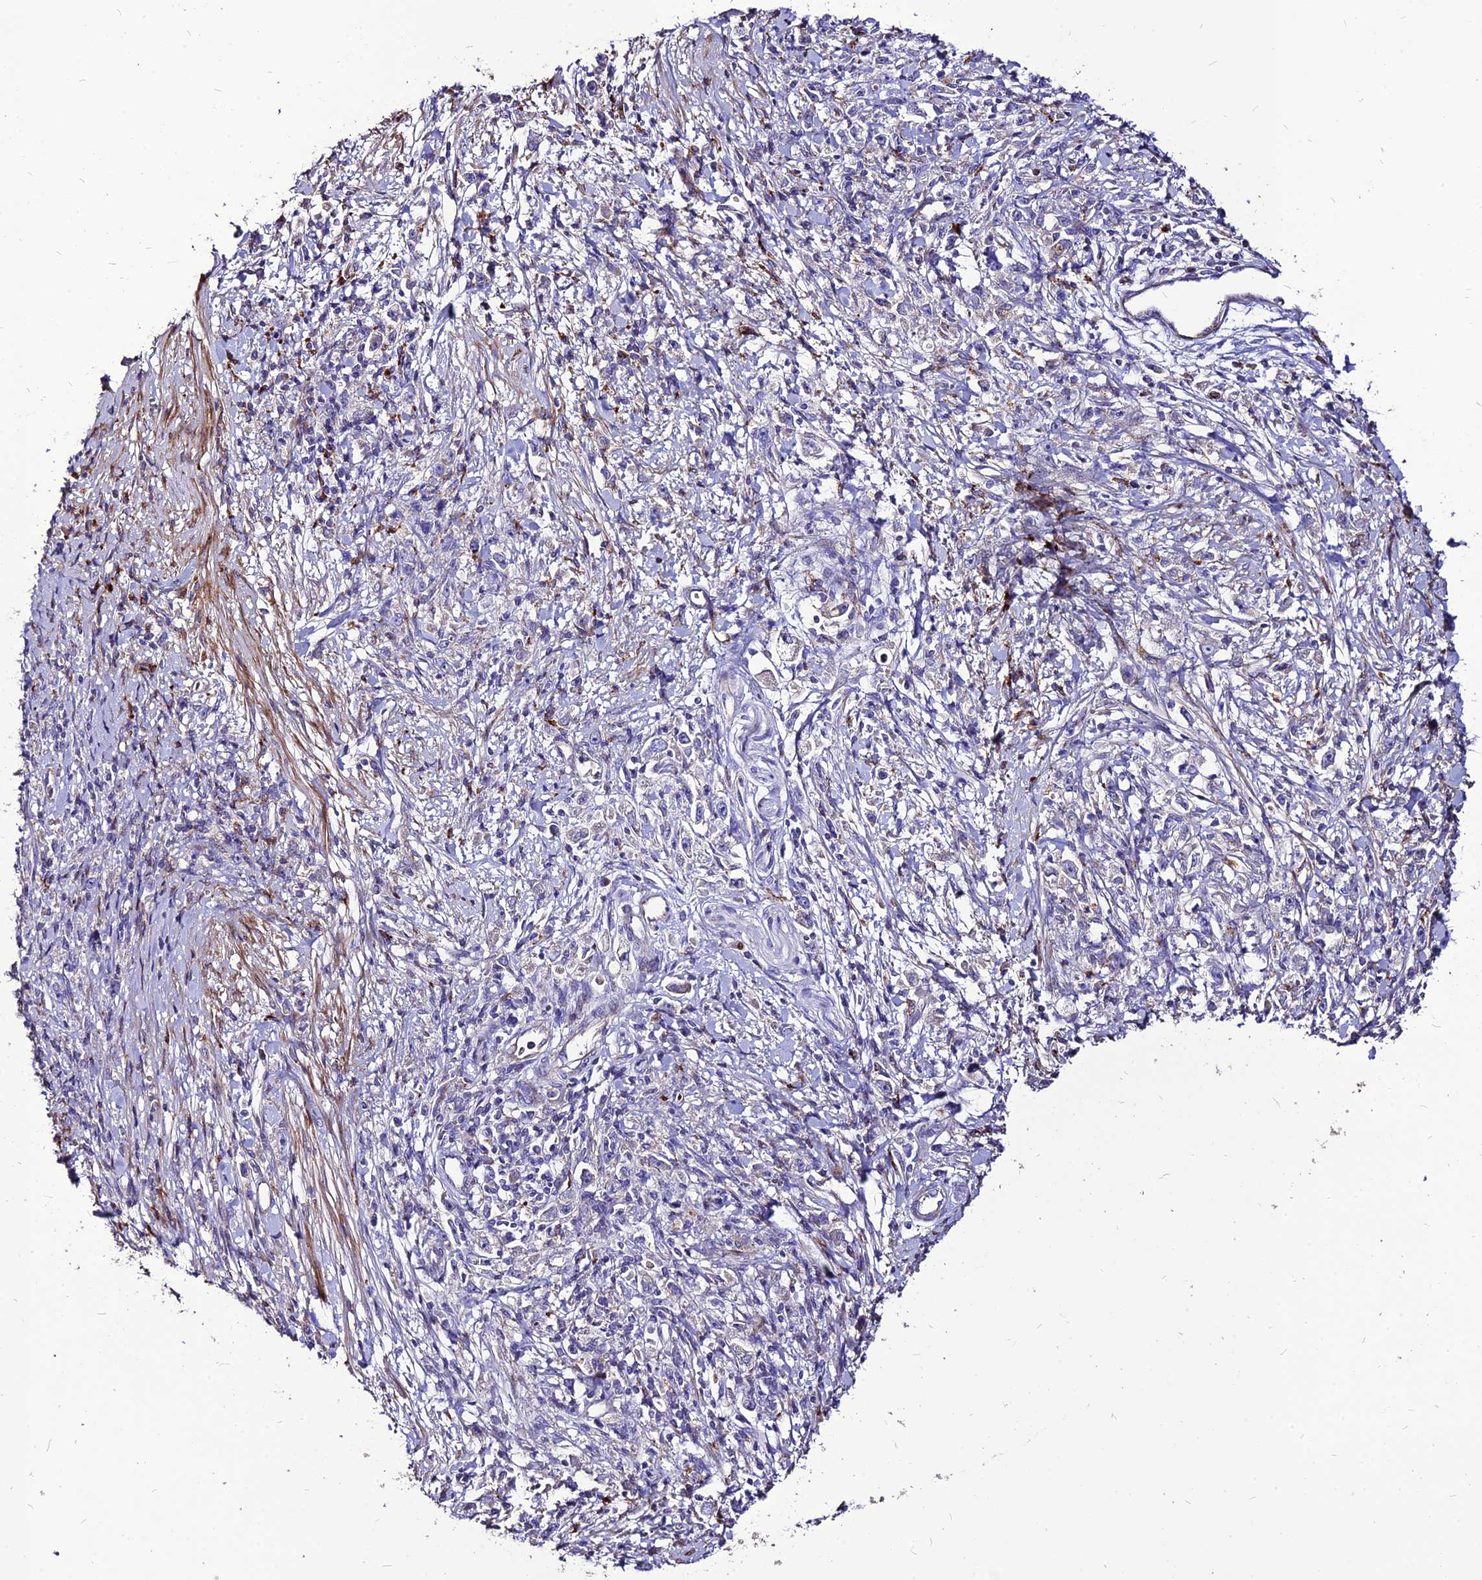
{"staining": {"intensity": "negative", "quantity": "none", "location": "none"}, "tissue": "stomach cancer", "cell_type": "Tumor cells", "image_type": "cancer", "snomed": [{"axis": "morphology", "description": "Adenocarcinoma, NOS"}, {"axis": "topography", "description": "Stomach"}], "caption": "The IHC histopathology image has no significant expression in tumor cells of adenocarcinoma (stomach) tissue.", "gene": "RIMOC1", "patient": {"sex": "female", "age": 59}}